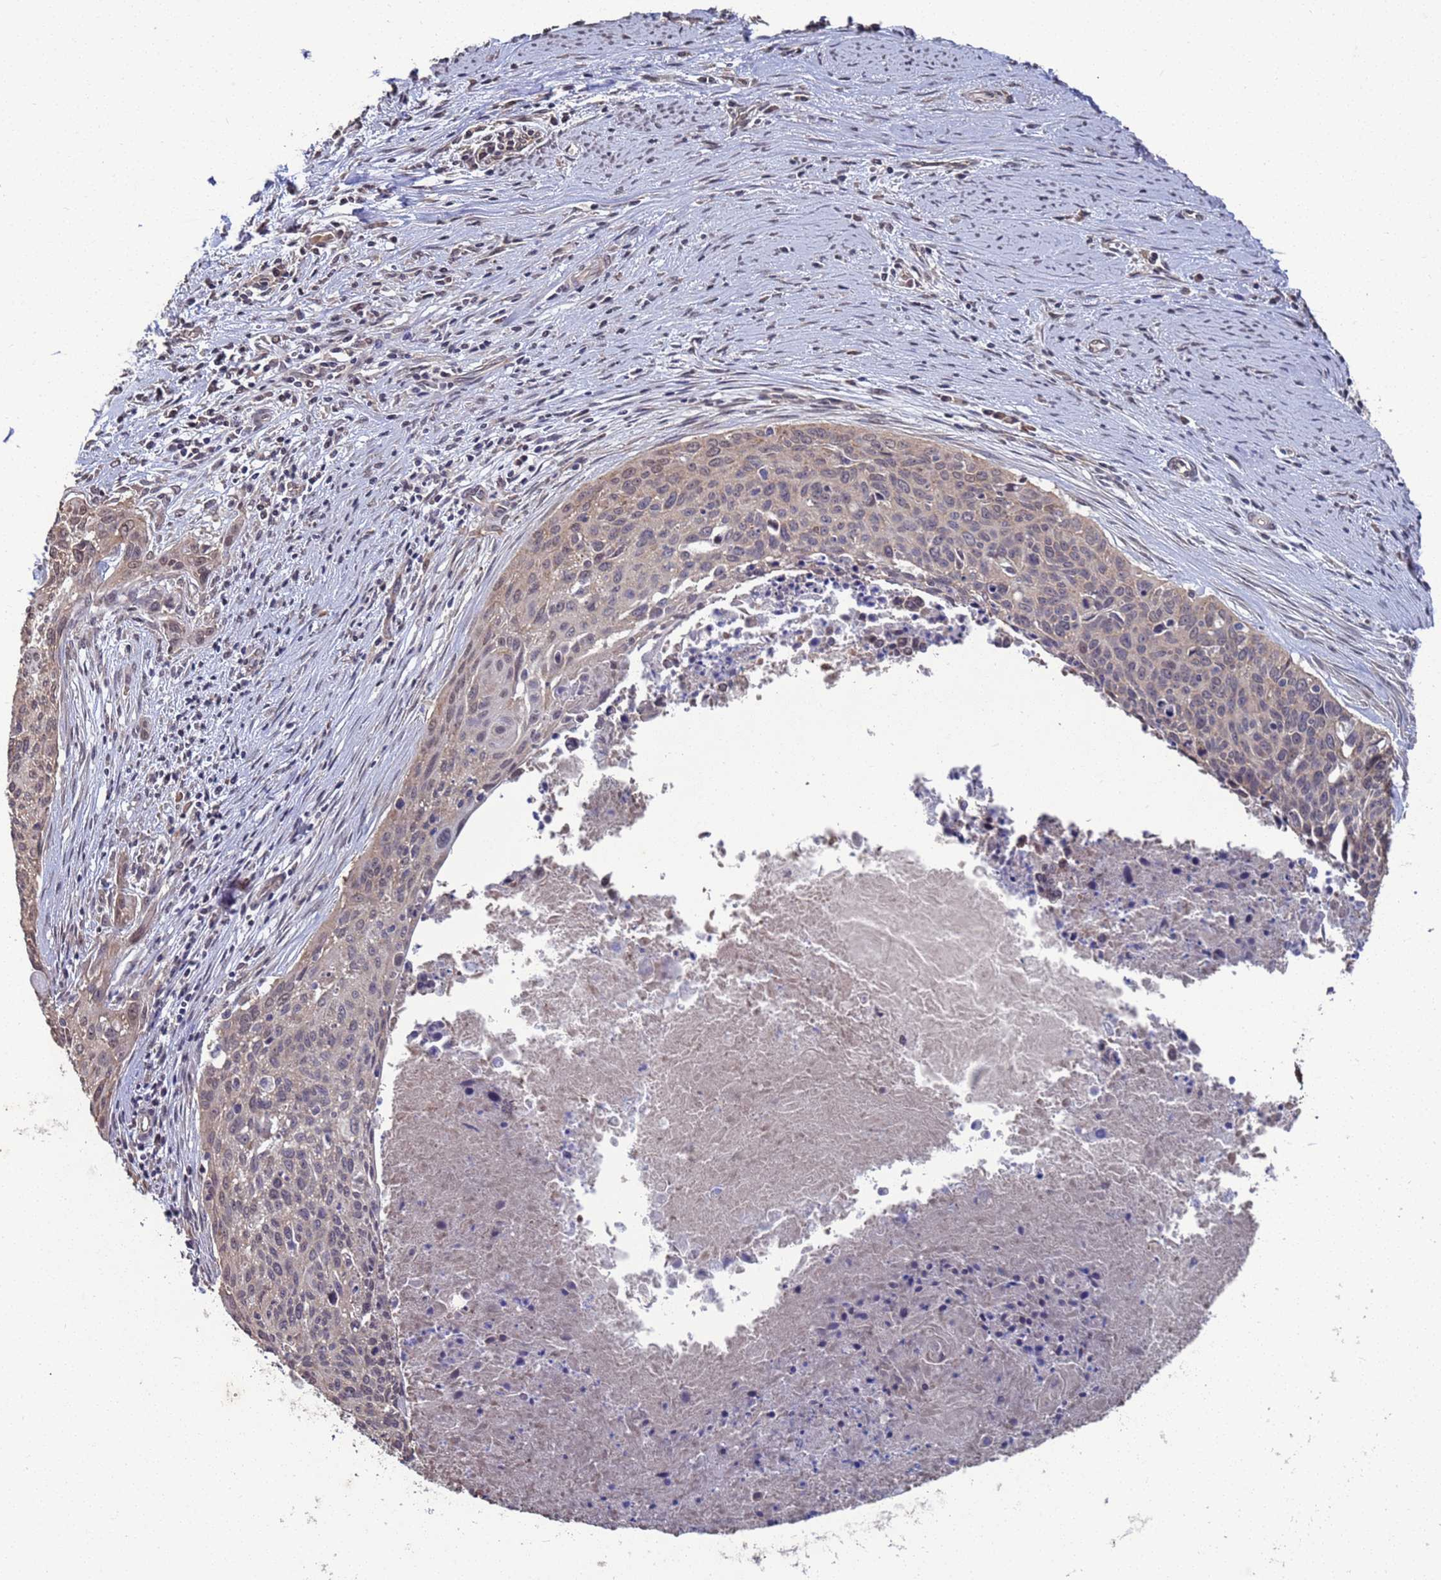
{"staining": {"intensity": "weak", "quantity": "25%-75%", "location": "cytoplasmic/membranous"}, "tissue": "cervical cancer", "cell_type": "Tumor cells", "image_type": "cancer", "snomed": [{"axis": "morphology", "description": "Squamous cell carcinoma, NOS"}, {"axis": "topography", "description": "Cervix"}], "caption": "This is an image of immunohistochemistry staining of cervical squamous cell carcinoma, which shows weak expression in the cytoplasmic/membranous of tumor cells.", "gene": "CFAP119", "patient": {"sex": "female", "age": 55}}